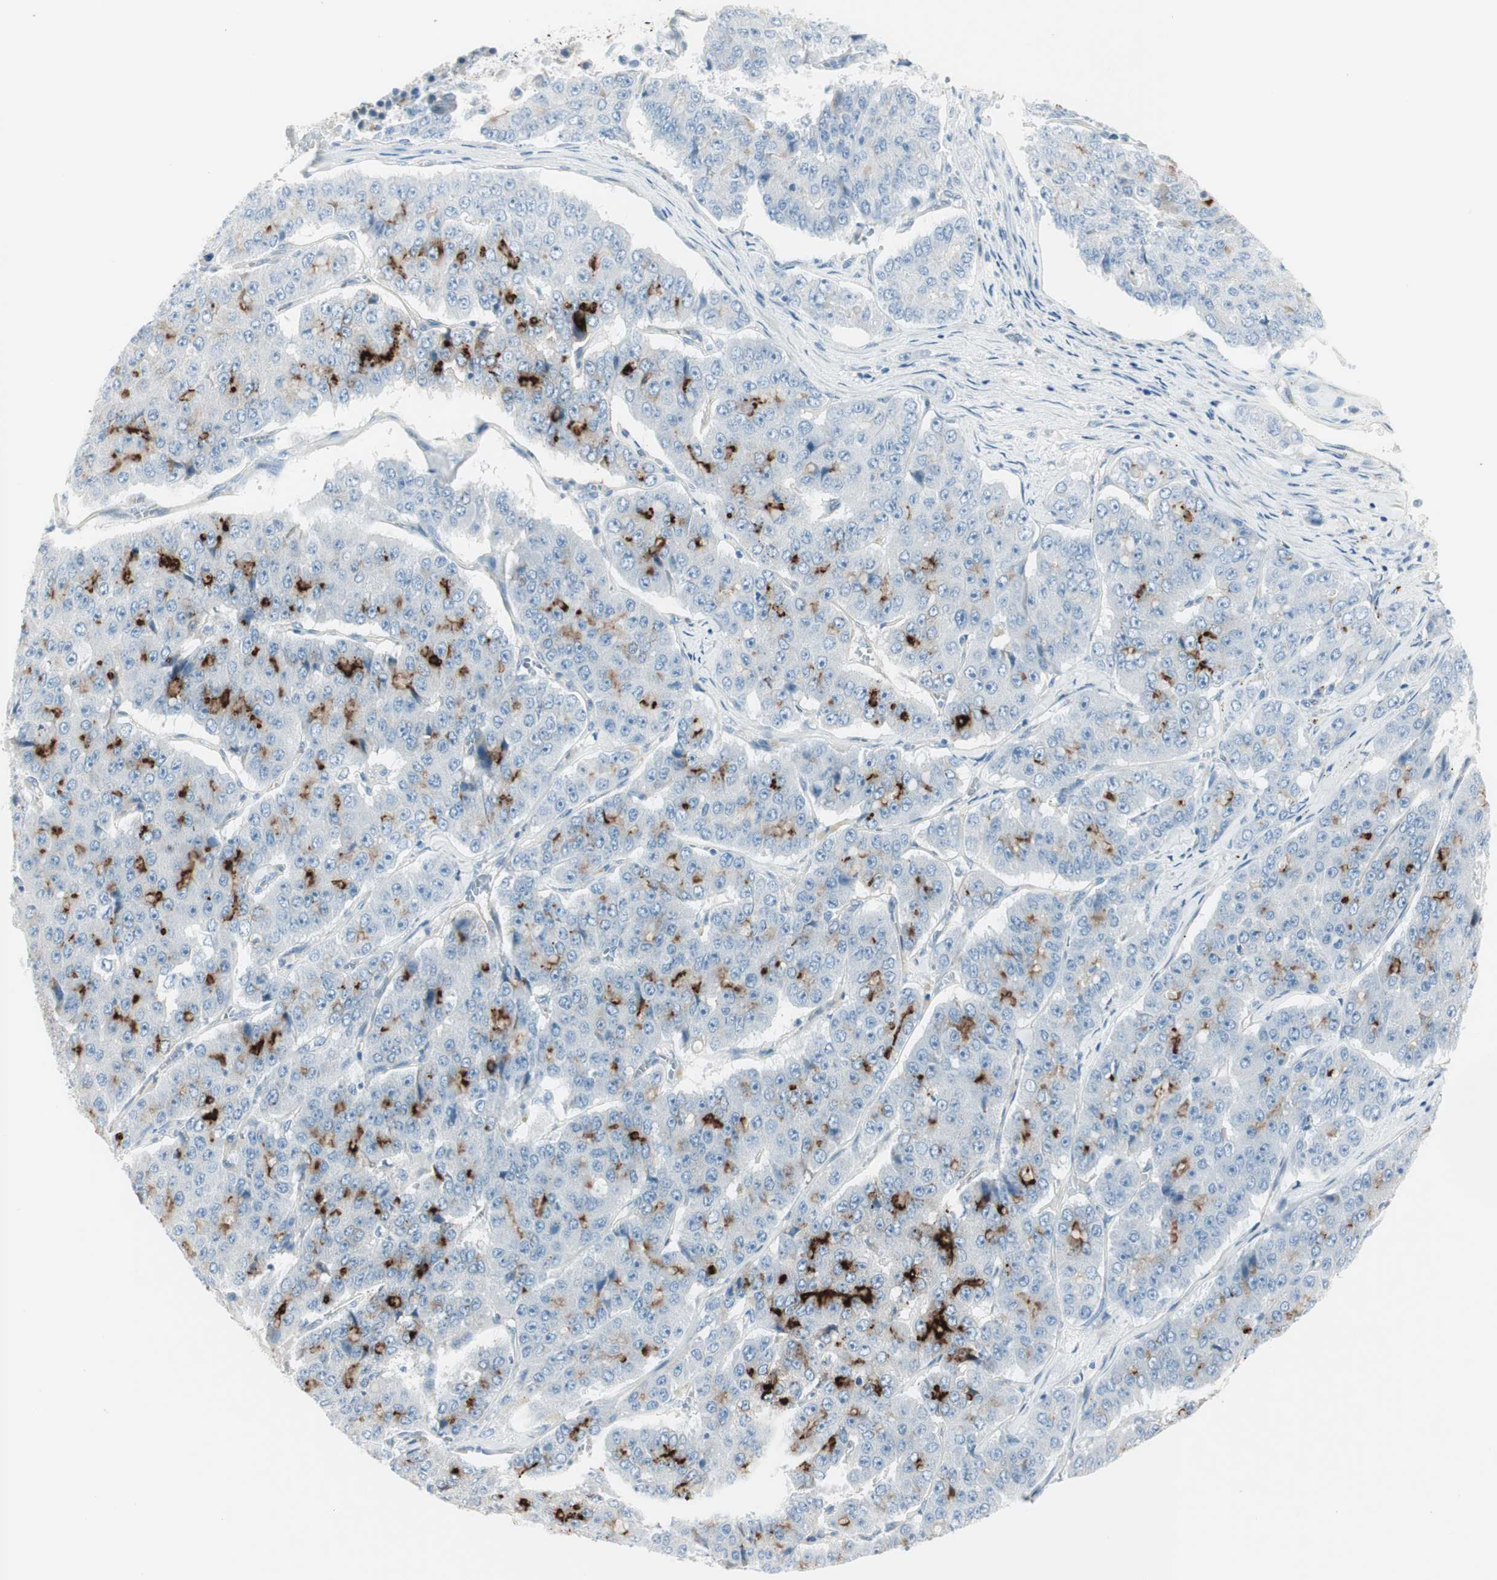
{"staining": {"intensity": "moderate", "quantity": "25%-75%", "location": "cytoplasmic/membranous"}, "tissue": "pancreatic cancer", "cell_type": "Tumor cells", "image_type": "cancer", "snomed": [{"axis": "morphology", "description": "Adenocarcinoma, NOS"}, {"axis": "topography", "description": "Pancreas"}], "caption": "DAB (3,3'-diaminobenzidine) immunohistochemical staining of human pancreatic cancer (adenocarcinoma) displays moderate cytoplasmic/membranous protein expression in approximately 25%-75% of tumor cells.", "gene": "CDHR5", "patient": {"sex": "male", "age": 50}}